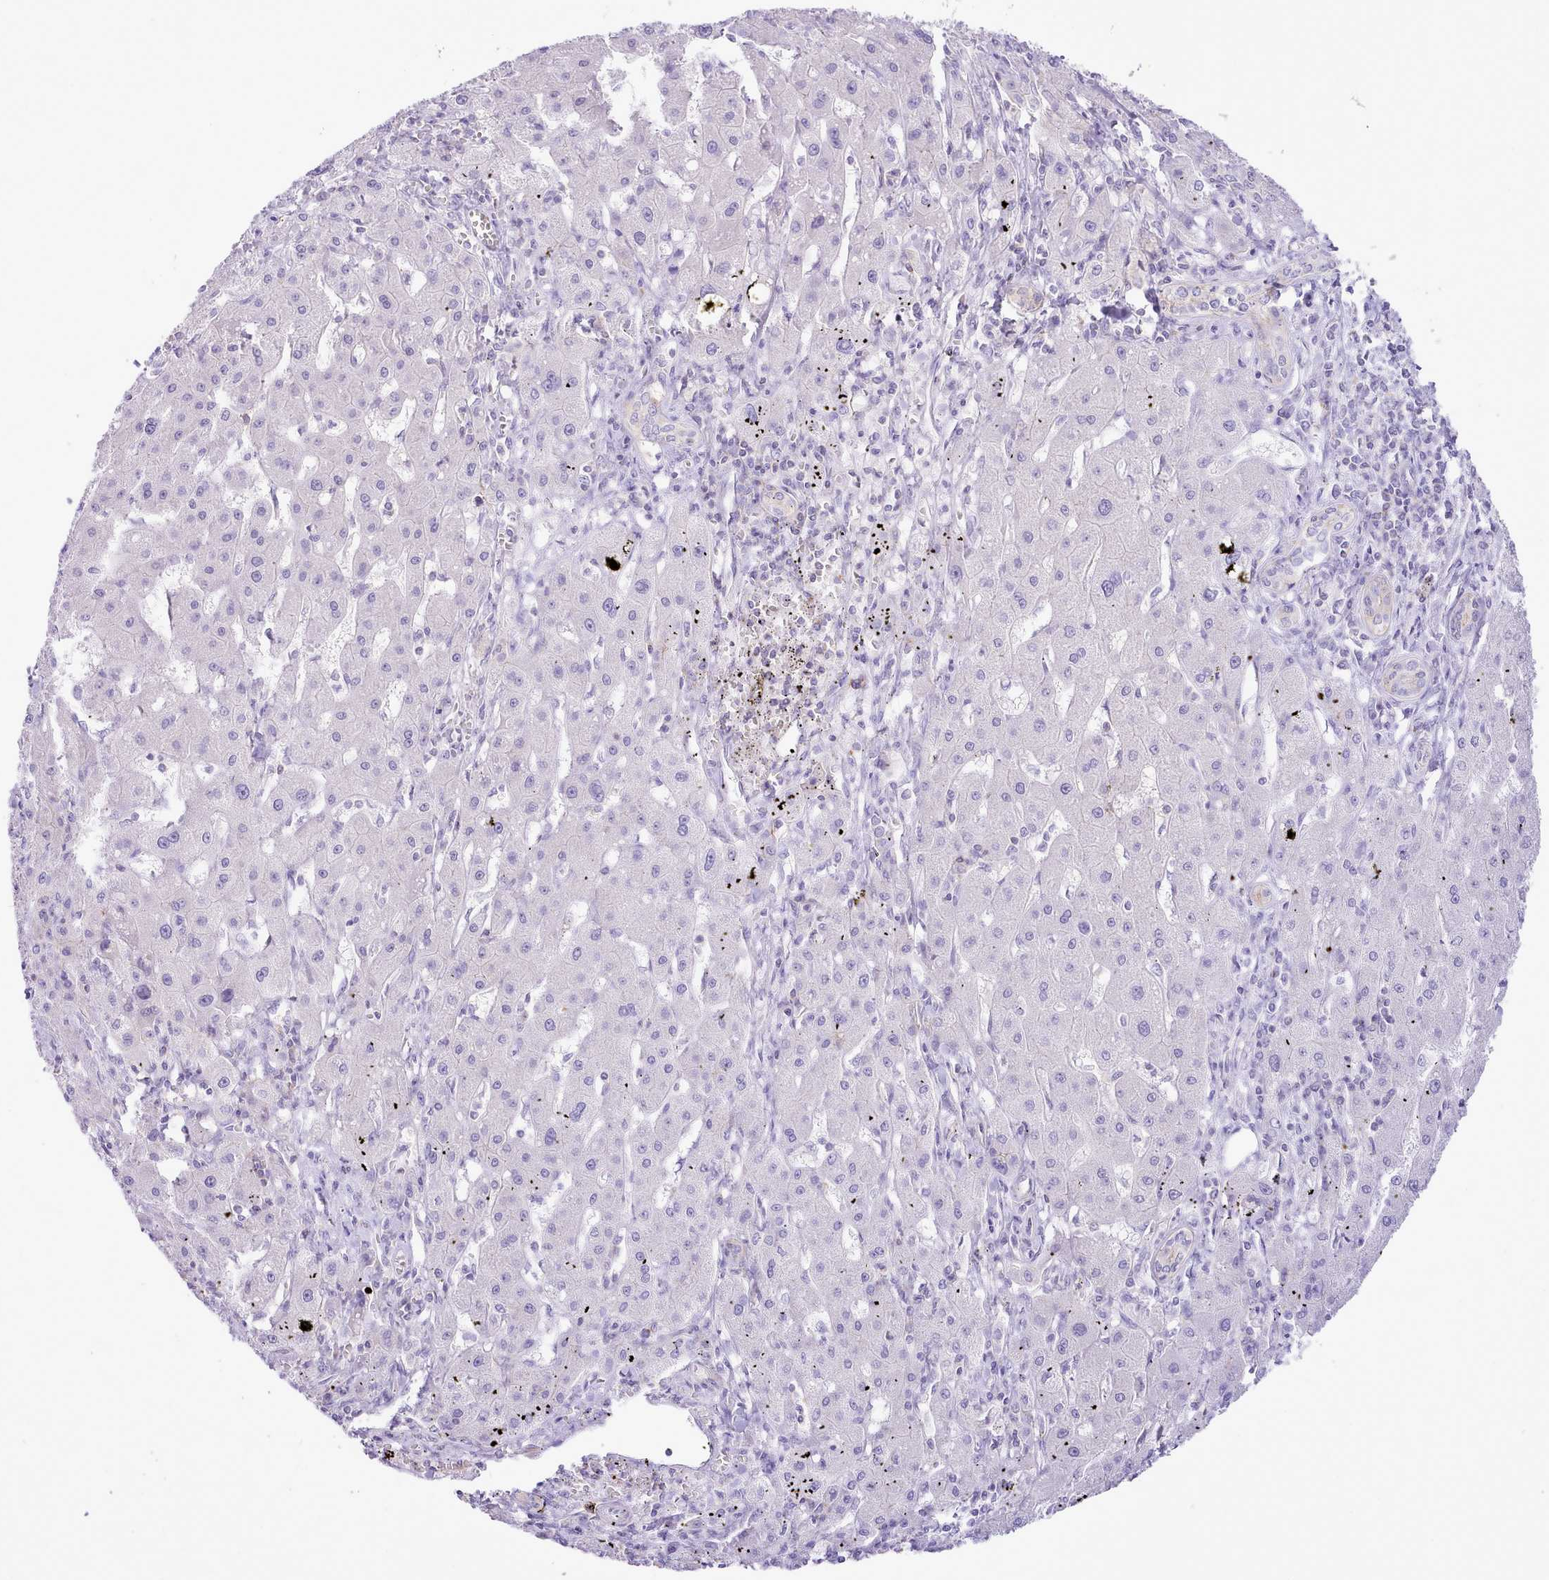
{"staining": {"intensity": "negative", "quantity": "none", "location": "none"}, "tissue": "liver cancer", "cell_type": "Tumor cells", "image_type": "cancer", "snomed": [{"axis": "morphology", "description": "Carcinoma, Hepatocellular, NOS"}, {"axis": "topography", "description": "Liver"}], "caption": "Tumor cells are negative for brown protein staining in hepatocellular carcinoma (liver).", "gene": "MDFI", "patient": {"sex": "male", "age": 72}}